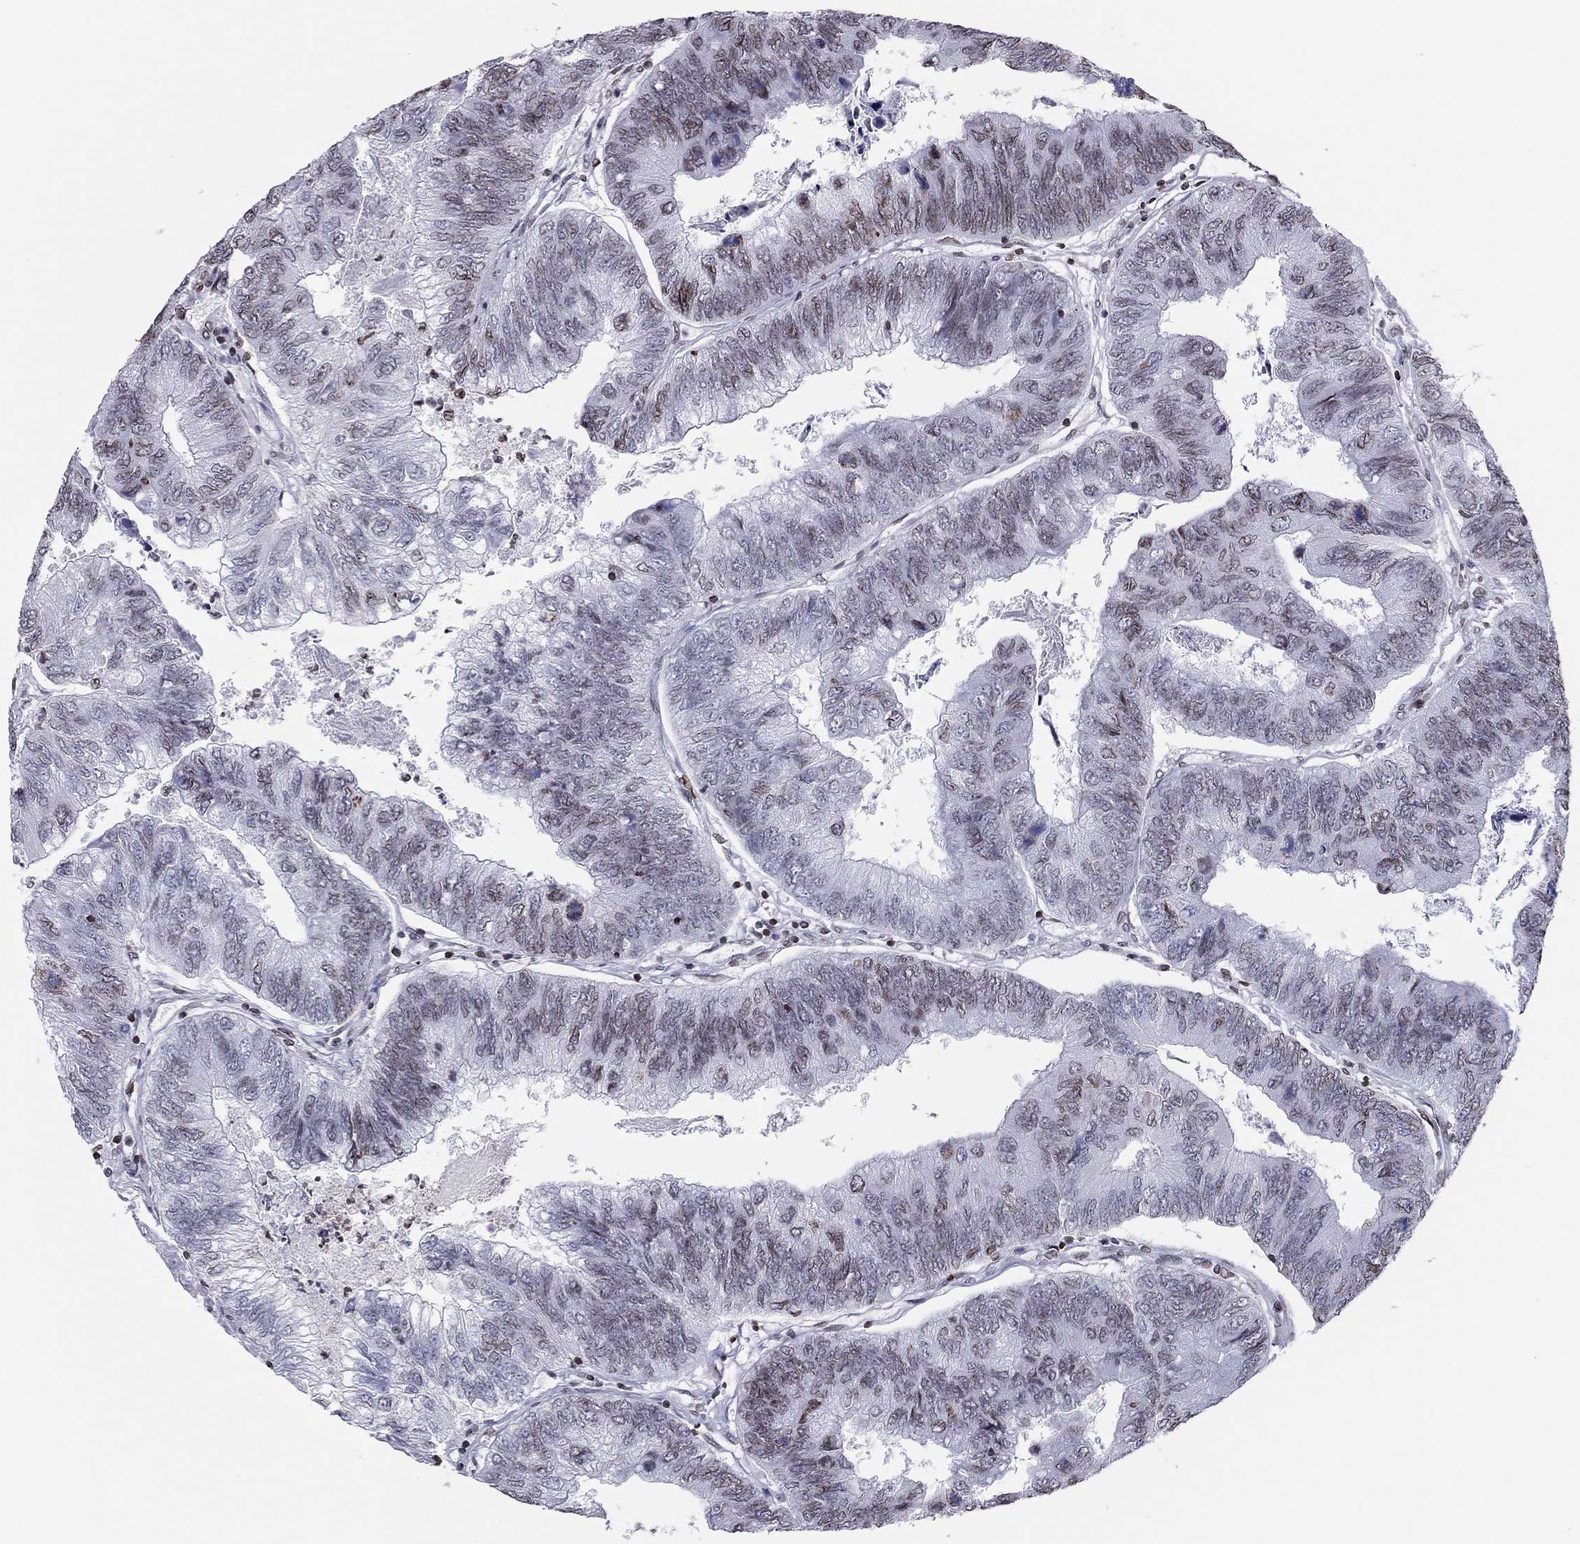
{"staining": {"intensity": "weak", "quantity": "<25%", "location": "cytoplasmic/membranous,nuclear"}, "tissue": "colorectal cancer", "cell_type": "Tumor cells", "image_type": "cancer", "snomed": [{"axis": "morphology", "description": "Adenocarcinoma, NOS"}, {"axis": "topography", "description": "Colon"}], "caption": "Protein analysis of colorectal adenocarcinoma reveals no significant positivity in tumor cells.", "gene": "ESPL1", "patient": {"sex": "female", "age": 67}}